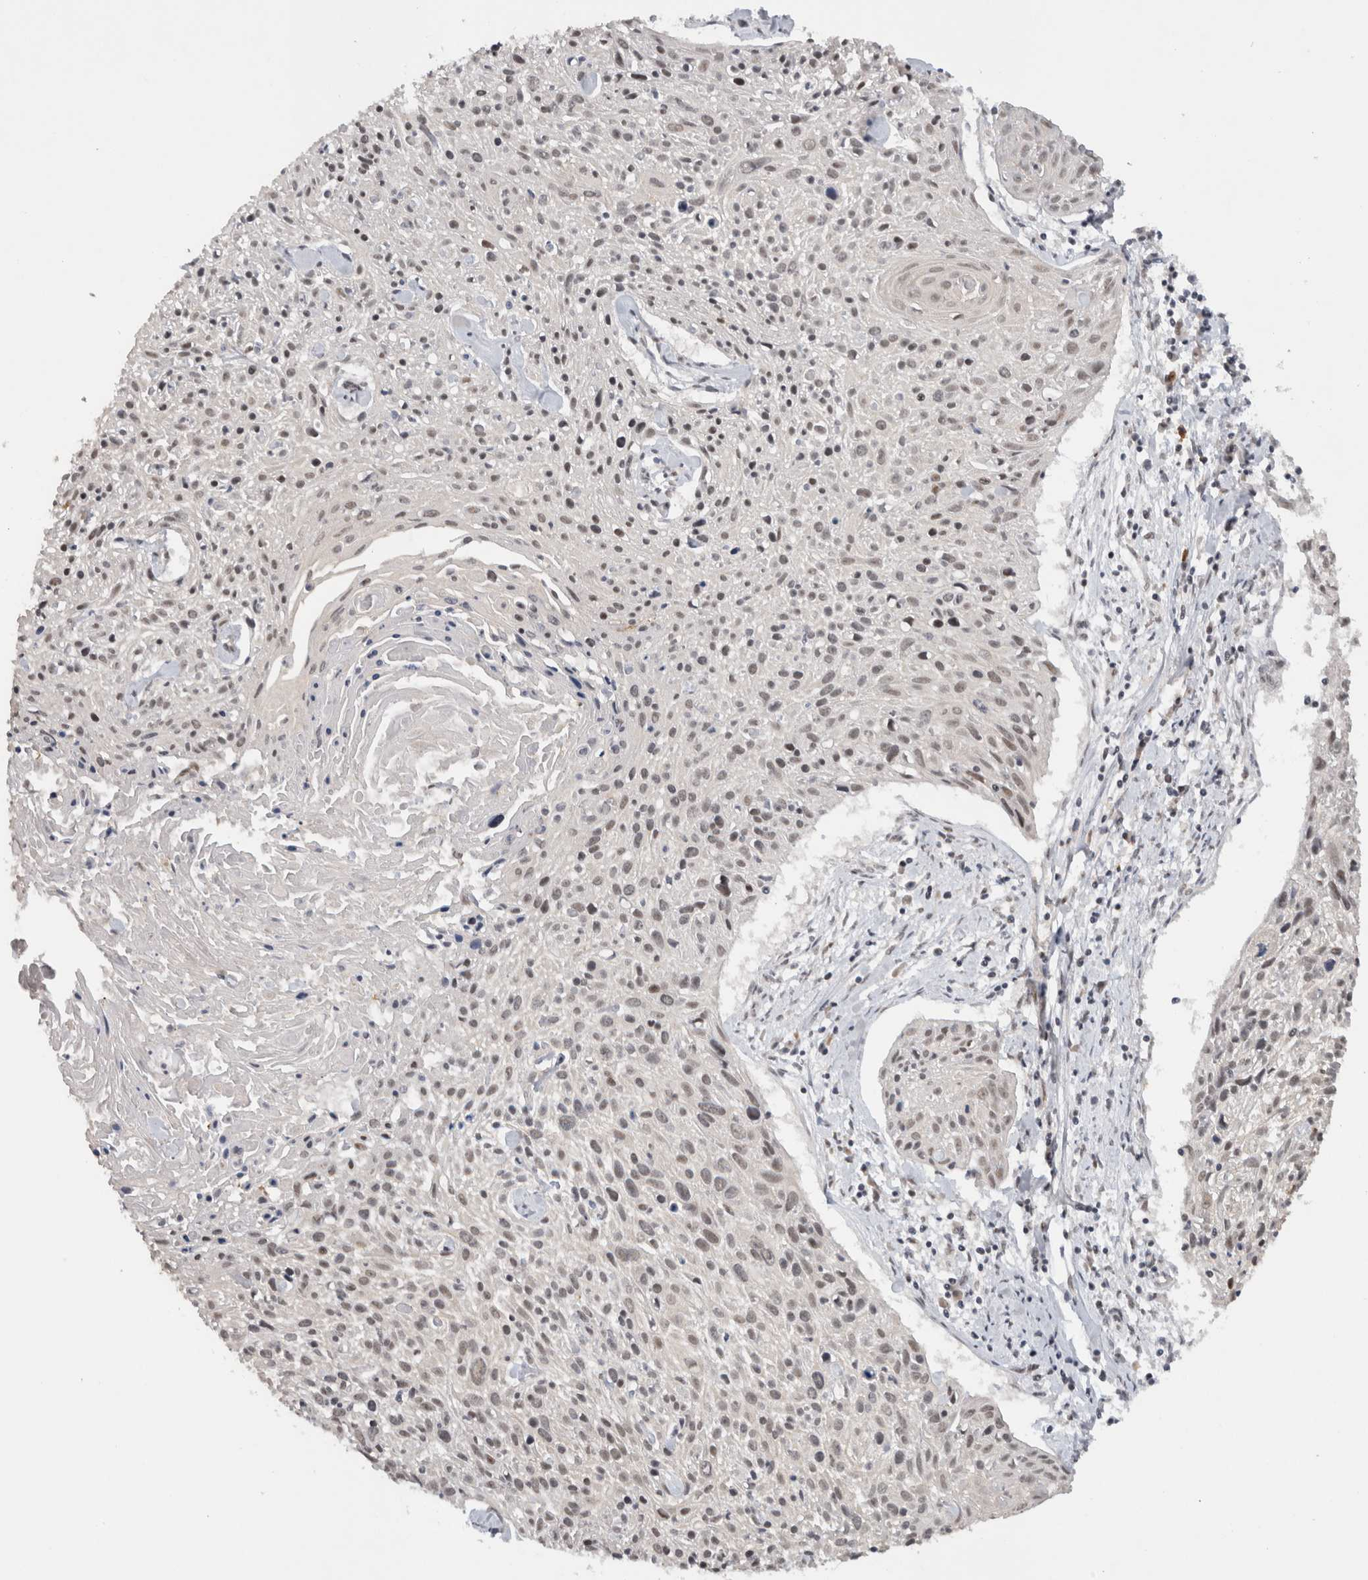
{"staining": {"intensity": "weak", "quantity": "<25%", "location": "nuclear"}, "tissue": "cervical cancer", "cell_type": "Tumor cells", "image_type": "cancer", "snomed": [{"axis": "morphology", "description": "Squamous cell carcinoma, NOS"}, {"axis": "topography", "description": "Cervix"}], "caption": "Tumor cells show no significant positivity in cervical squamous cell carcinoma.", "gene": "HESX1", "patient": {"sex": "female", "age": 51}}